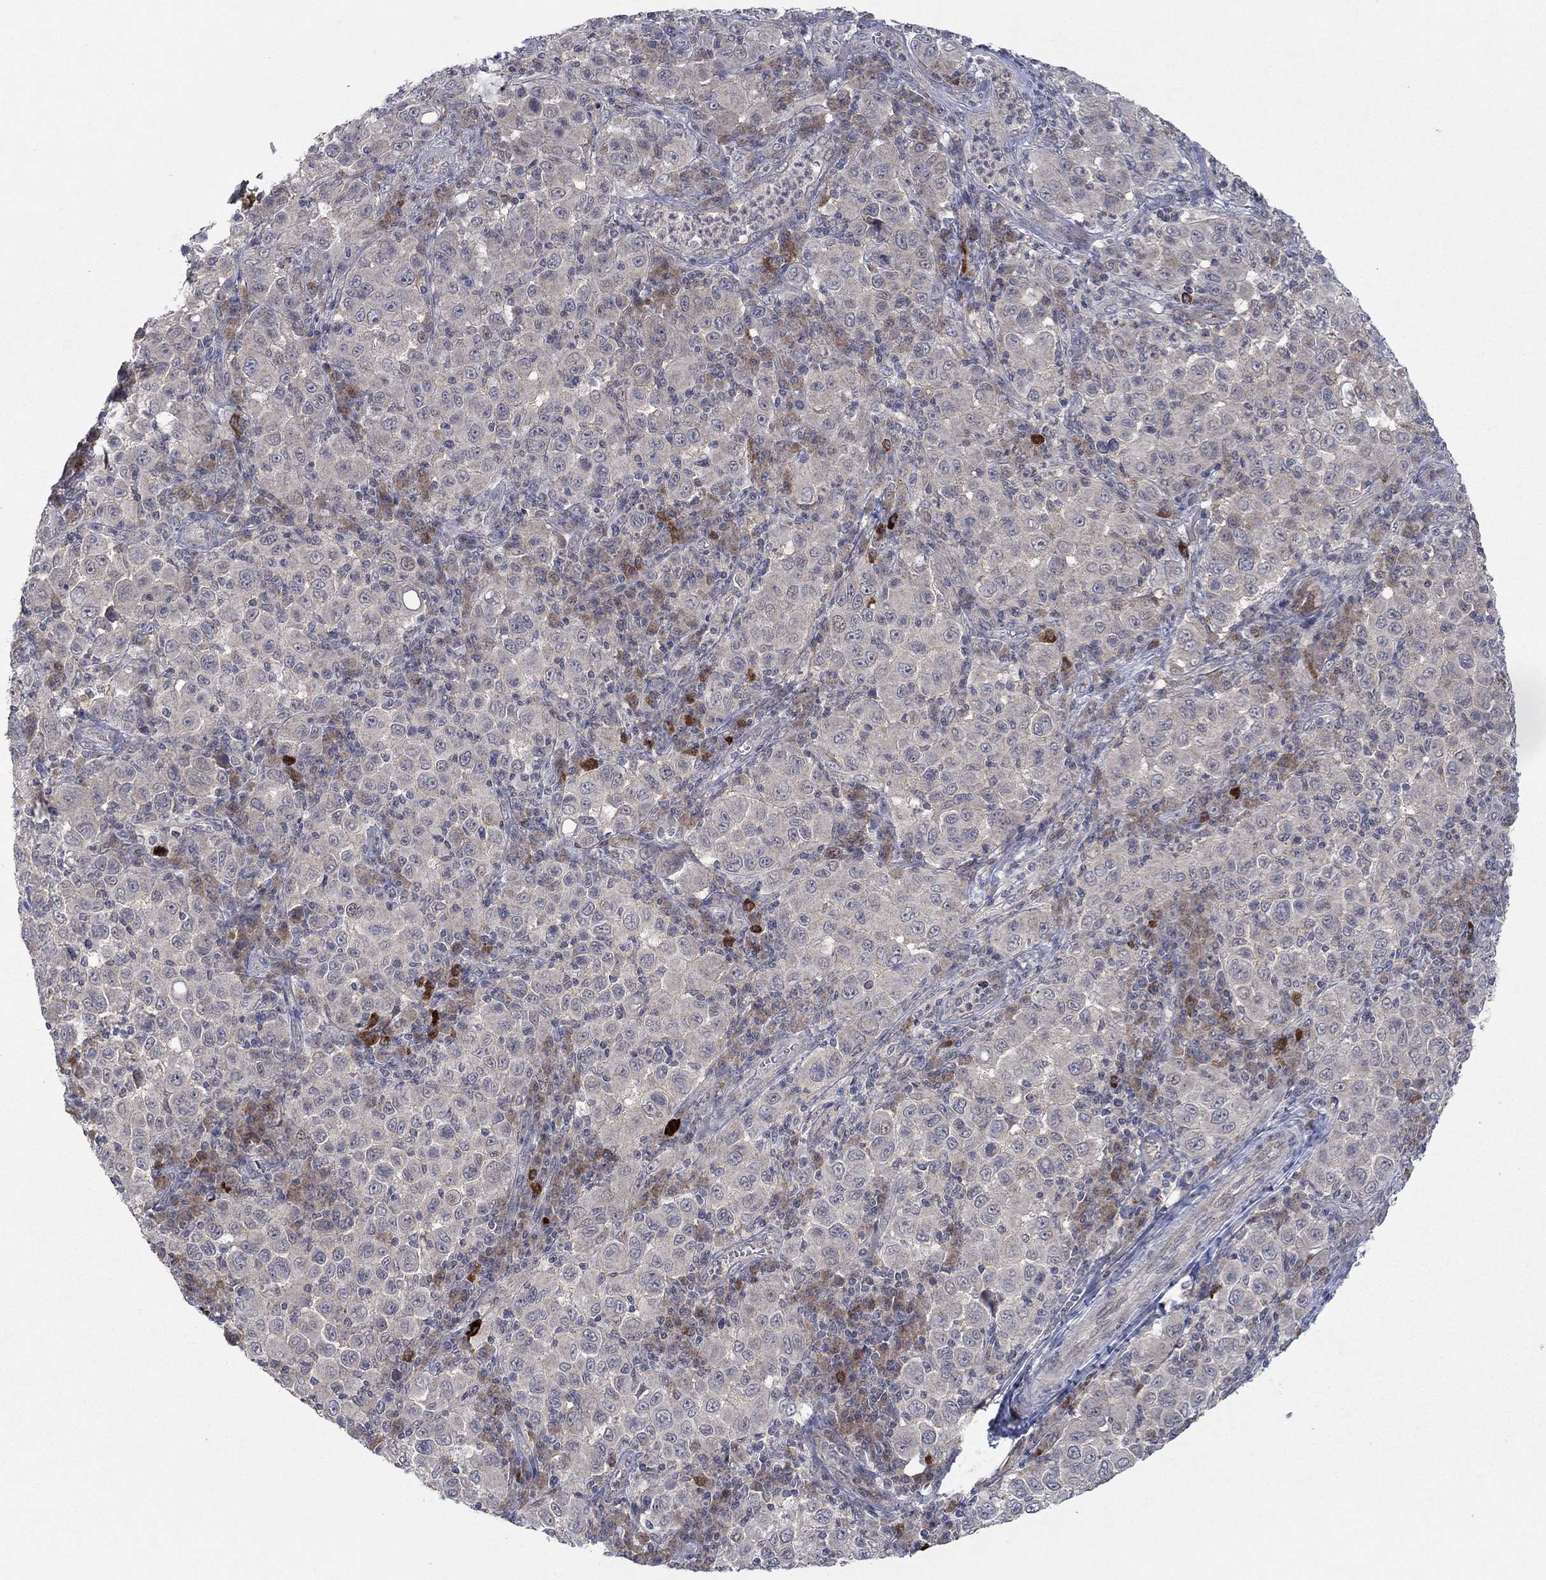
{"staining": {"intensity": "negative", "quantity": "none", "location": "none"}, "tissue": "melanoma", "cell_type": "Tumor cells", "image_type": "cancer", "snomed": [{"axis": "morphology", "description": "Malignant melanoma, NOS"}, {"axis": "topography", "description": "Skin"}], "caption": "This image is of melanoma stained with immunohistochemistry (IHC) to label a protein in brown with the nuclei are counter-stained blue. There is no expression in tumor cells.", "gene": "IL4", "patient": {"sex": "female", "age": 57}}